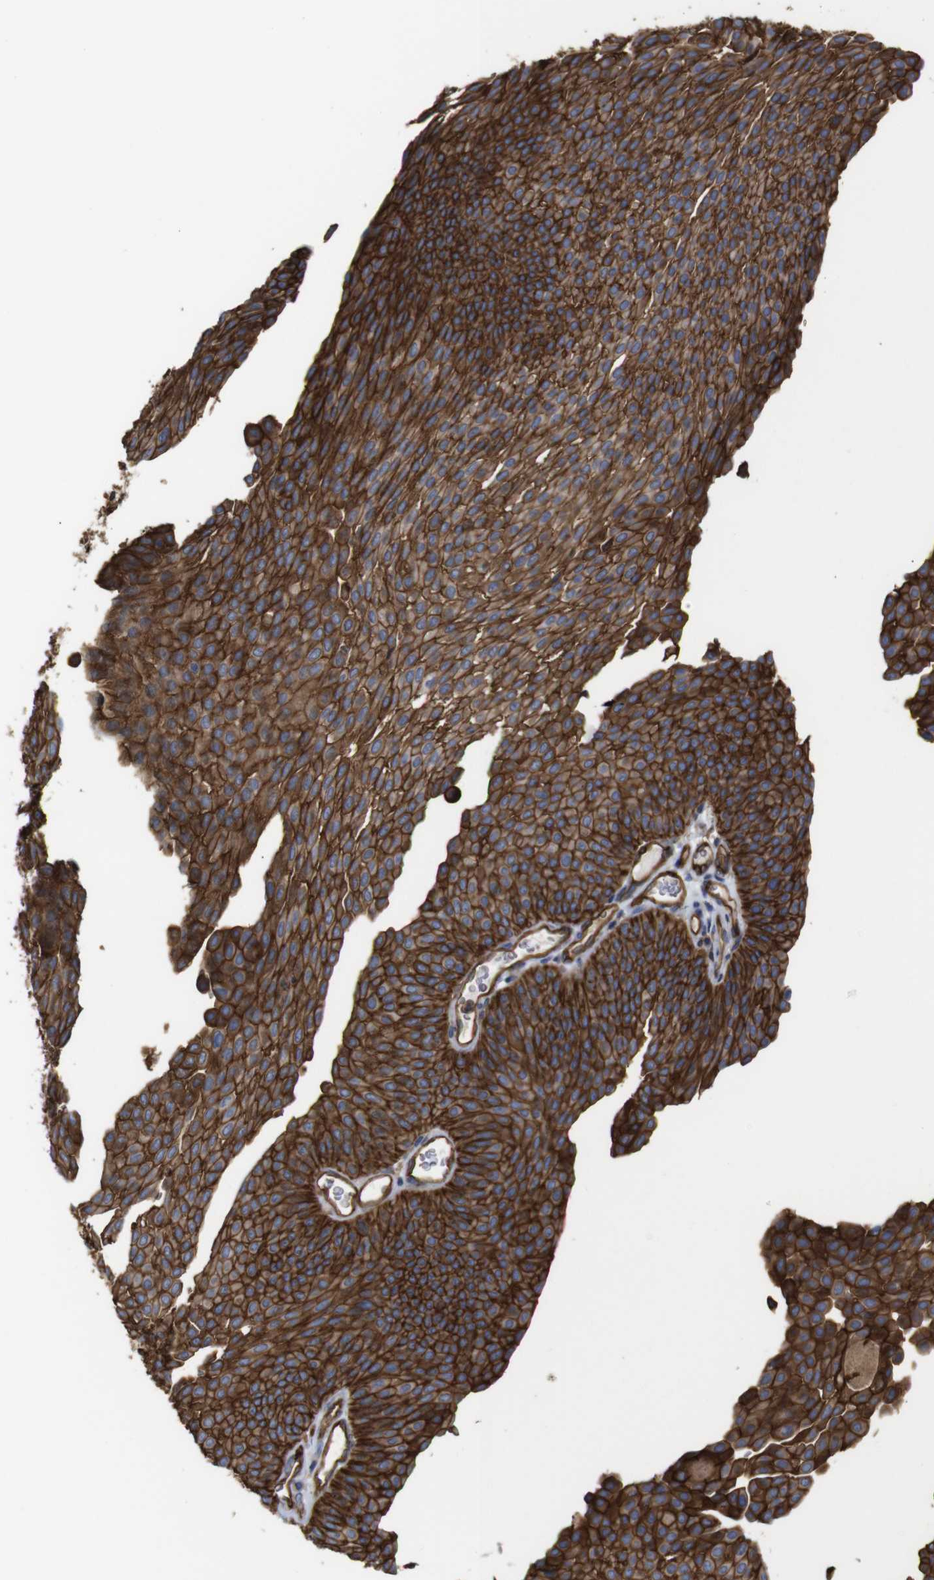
{"staining": {"intensity": "strong", "quantity": ">75%", "location": "cytoplasmic/membranous"}, "tissue": "urothelial cancer", "cell_type": "Tumor cells", "image_type": "cancer", "snomed": [{"axis": "morphology", "description": "Urothelial carcinoma, Low grade"}, {"axis": "topography", "description": "Urinary bladder"}], "caption": "Immunohistochemistry (IHC) of urothelial cancer displays high levels of strong cytoplasmic/membranous staining in about >75% of tumor cells.", "gene": "SPTBN1", "patient": {"sex": "female", "age": 60}}